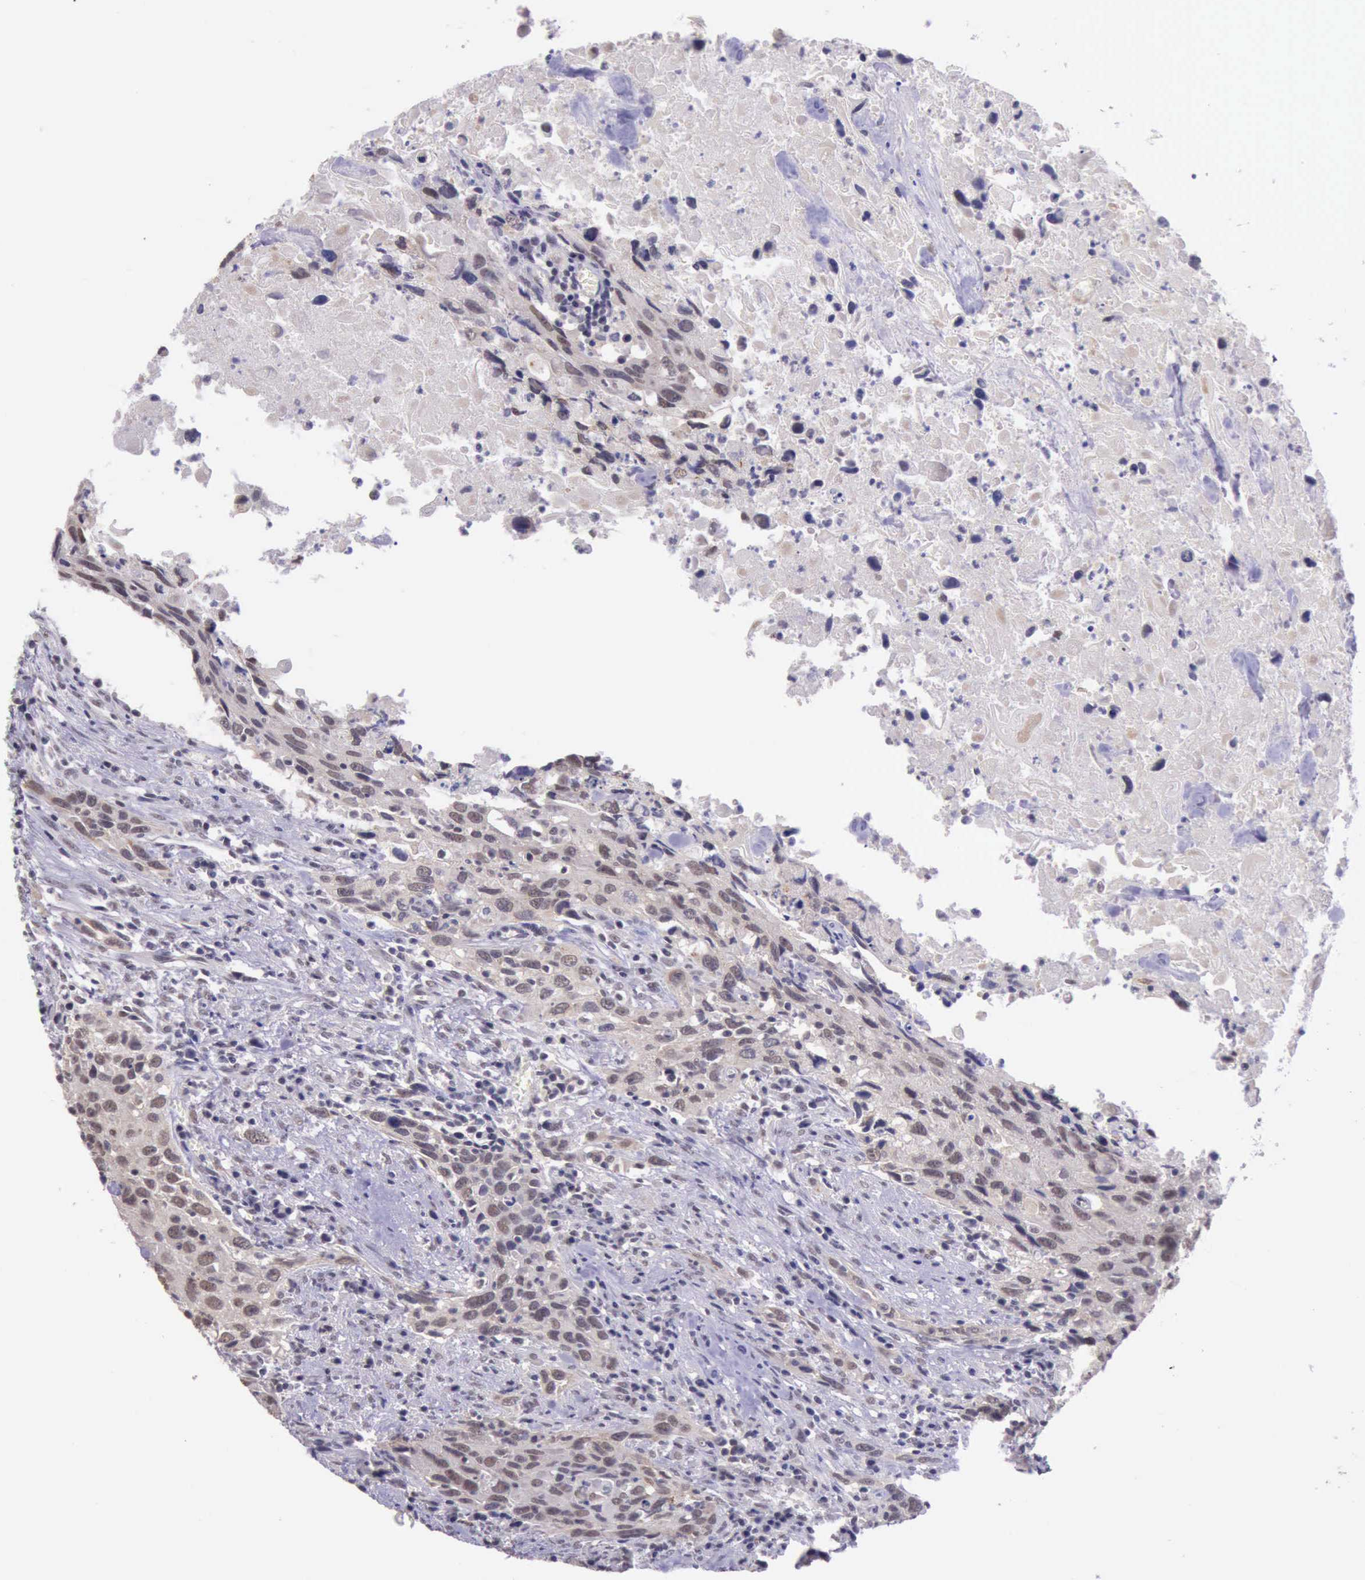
{"staining": {"intensity": "moderate", "quantity": ">75%", "location": "nuclear"}, "tissue": "urothelial cancer", "cell_type": "Tumor cells", "image_type": "cancer", "snomed": [{"axis": "morphology", "description": "Urothelial carcinoma, High grade"}, {"axis": "topography", "description": "Urinary bladder"}], "caption": "This is a photomicrograph of immunohistochemistry staining of urothelial cancer, which shows moderate staining in the nuclear of tumor cells.", "gene": "PRPF39", "patient": {"sex": "male", "age": 71}}